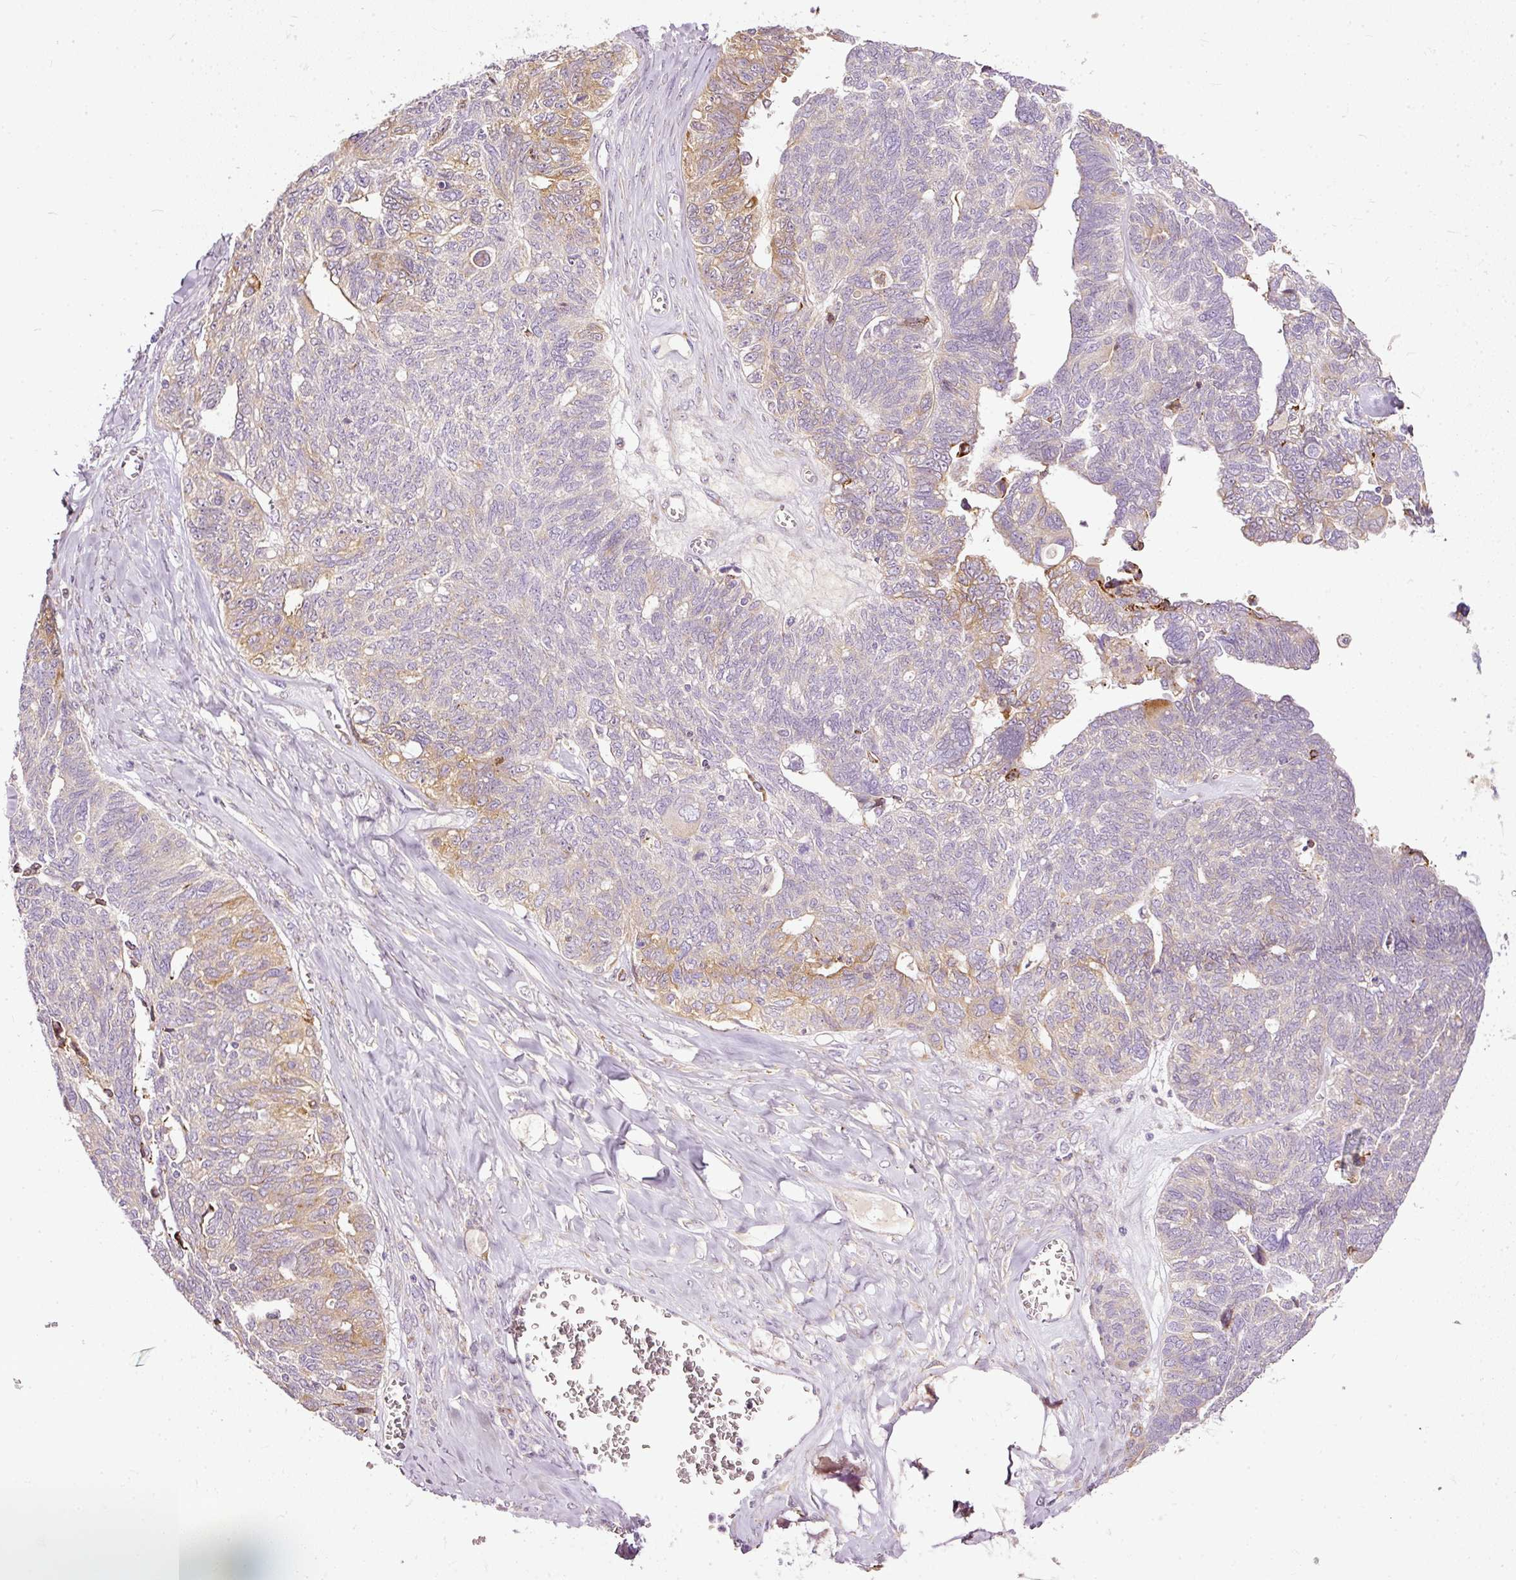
{"staining": {"intensity": "weak", "quantity": "<25%", "location": "cytoplasmic/membranous"}, "tissue": "ovarian cancer", "cell_type": "Tumor cells", "image_type": "cancer", "snomed": [{"axis": "morphology", "description": "Cystadenocarcinoma, serous, NOS"}, {"axis": "topography", "description": "Ovary"}], "caption": "Photomicrograph shows no protein staining in tumor cells of ovarian cancer (serous cystadenocarcinoma) tissue. (DAB IHC with hematoxylin counter stain).", "gene": "PAQR9", "patient": {"sex": "female", "age": 79}}